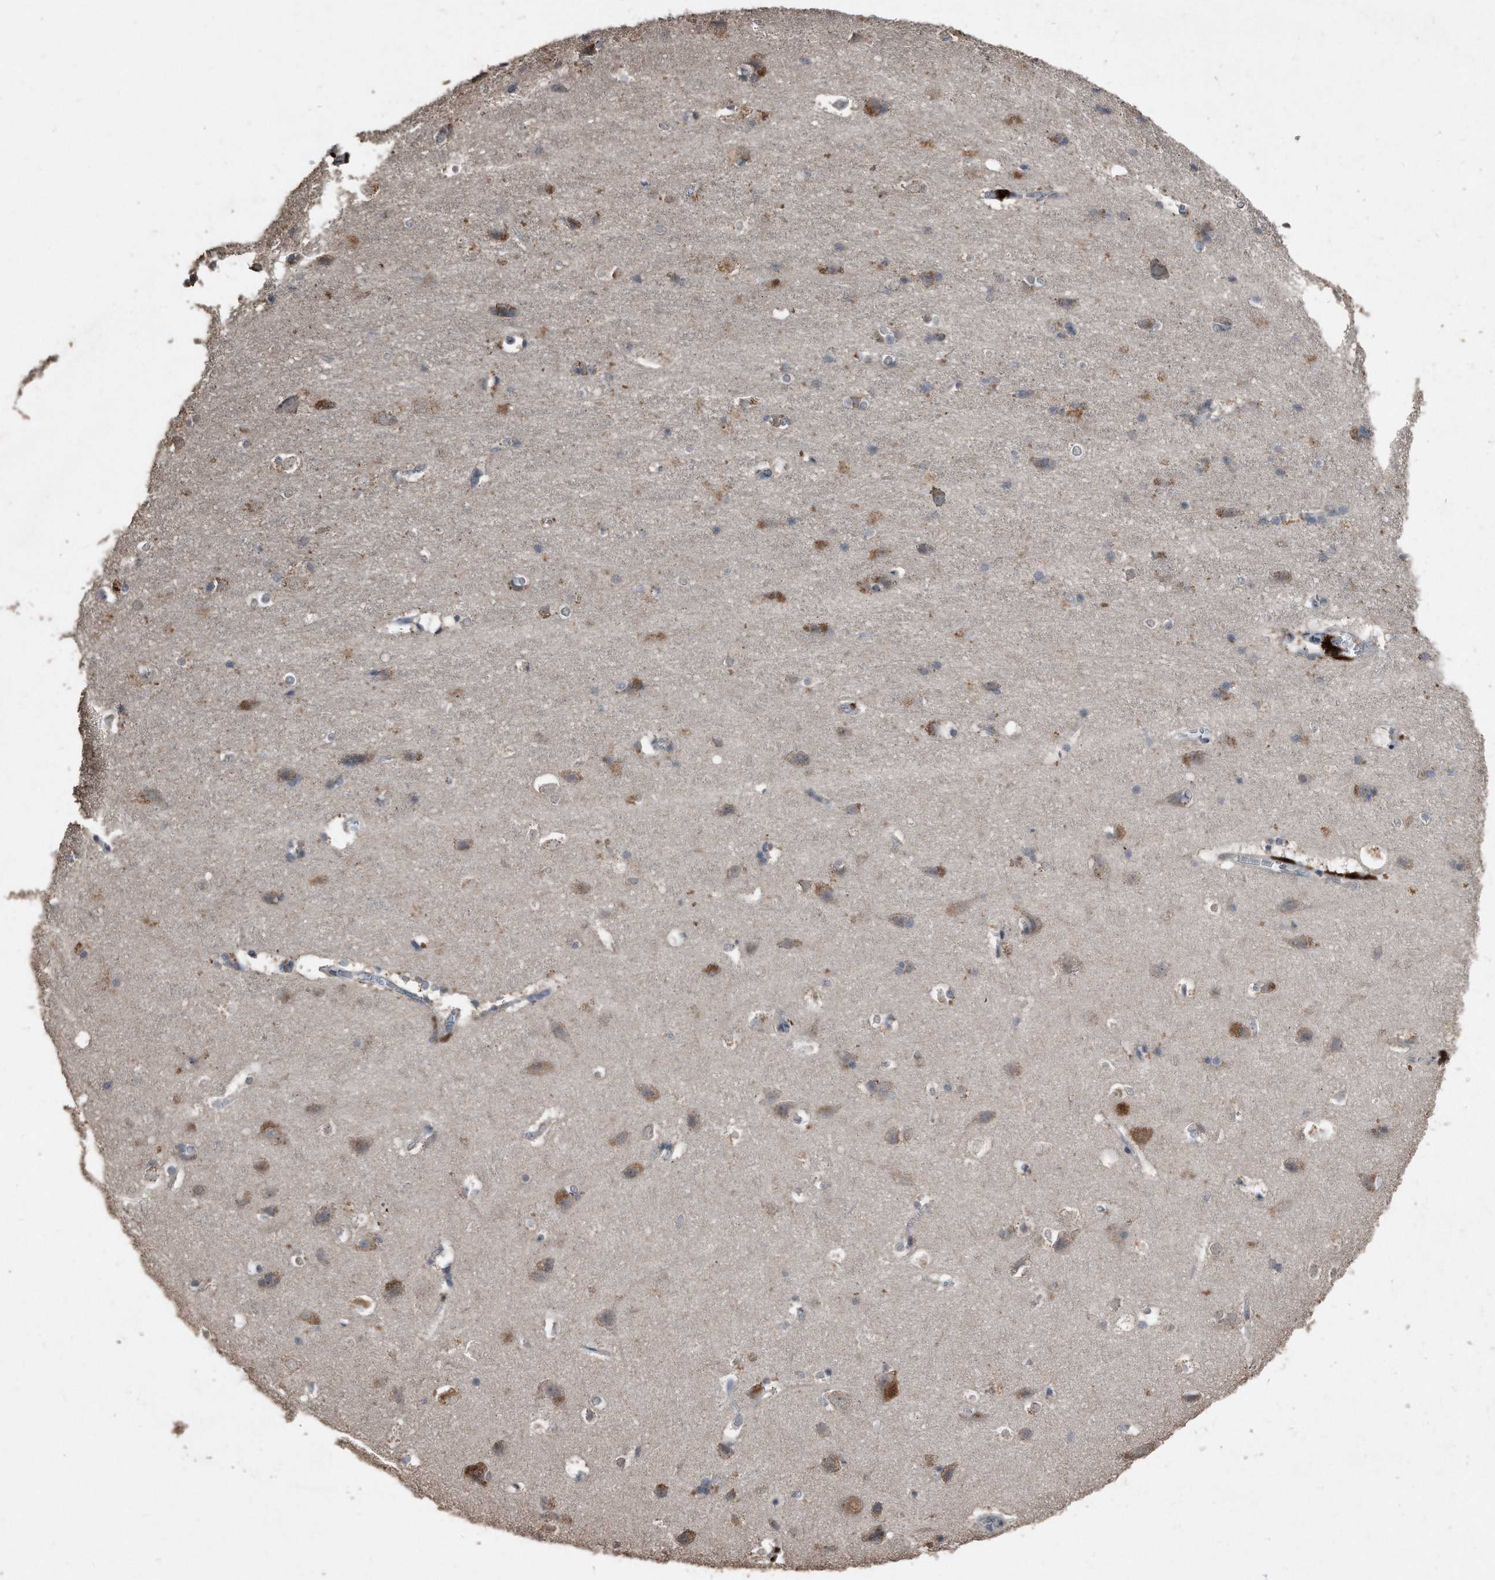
{"staining": {"intensity": "negative", "quantity": "none", "location": "none"}, "tissue": "cerebral cortex", "cell_type": "Endothelial cells", "image_type": "normal", "snomed": [{"axis": "morphology", "description": "Normal tissue, NOS"}, {"axis": "topography", "description": "Cerebral cortex"}], "caption": "A high-resolution micrograph shows immunohistochemistry (IHC) staining of benign cerebral cortex, which displays no significant positivity in endothelial cells. (Brightfield microscopy of DAB (3,3'-diaminobenzidine) IHC at high magnification).", "gene": "ANKRD10", "patient": {"sex": "male", "age": 54}}